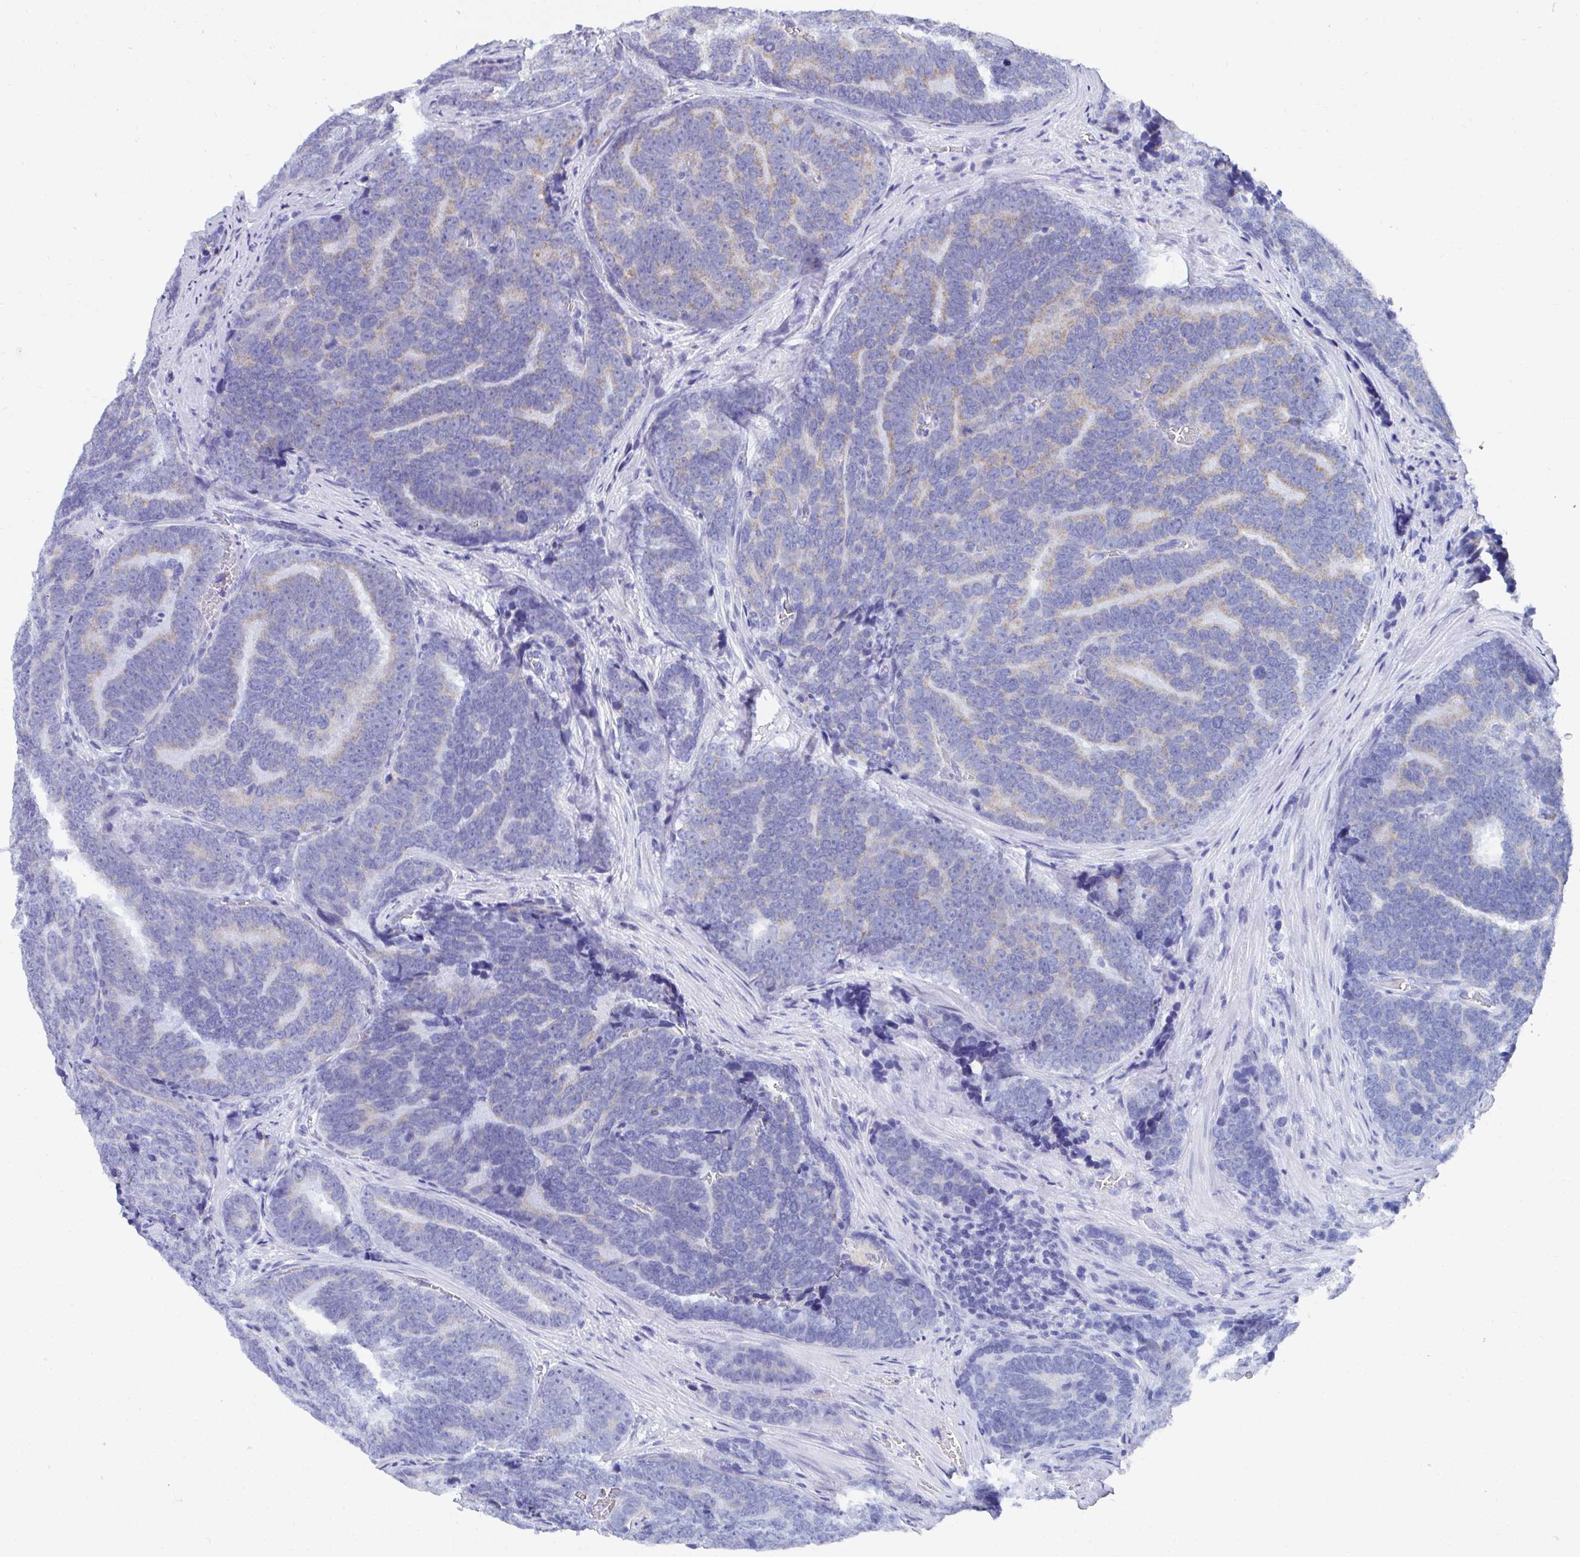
{"staining": {"intensity": "weak", "quantity": "<25%", "location": "cytoplasmic/membranous"}, "tissue": "prostate cancer", "cell_type": "Tumor cells", "image_type": "cancer", "snomed": [{"axis": "morphology", "description": "Adenocarcinoma, Low grade"}, {"axis": "topography", "description": "Prostate"}], "caption": "Adenocarcinoma (low-grade) (prostate) was stained to show a protein in brown. There is no significant staining in tumor cells. (DAB IHC with hematoxylin counter stain).", "gene": "PC", "patient": {"sex": "male", "age": 62}}